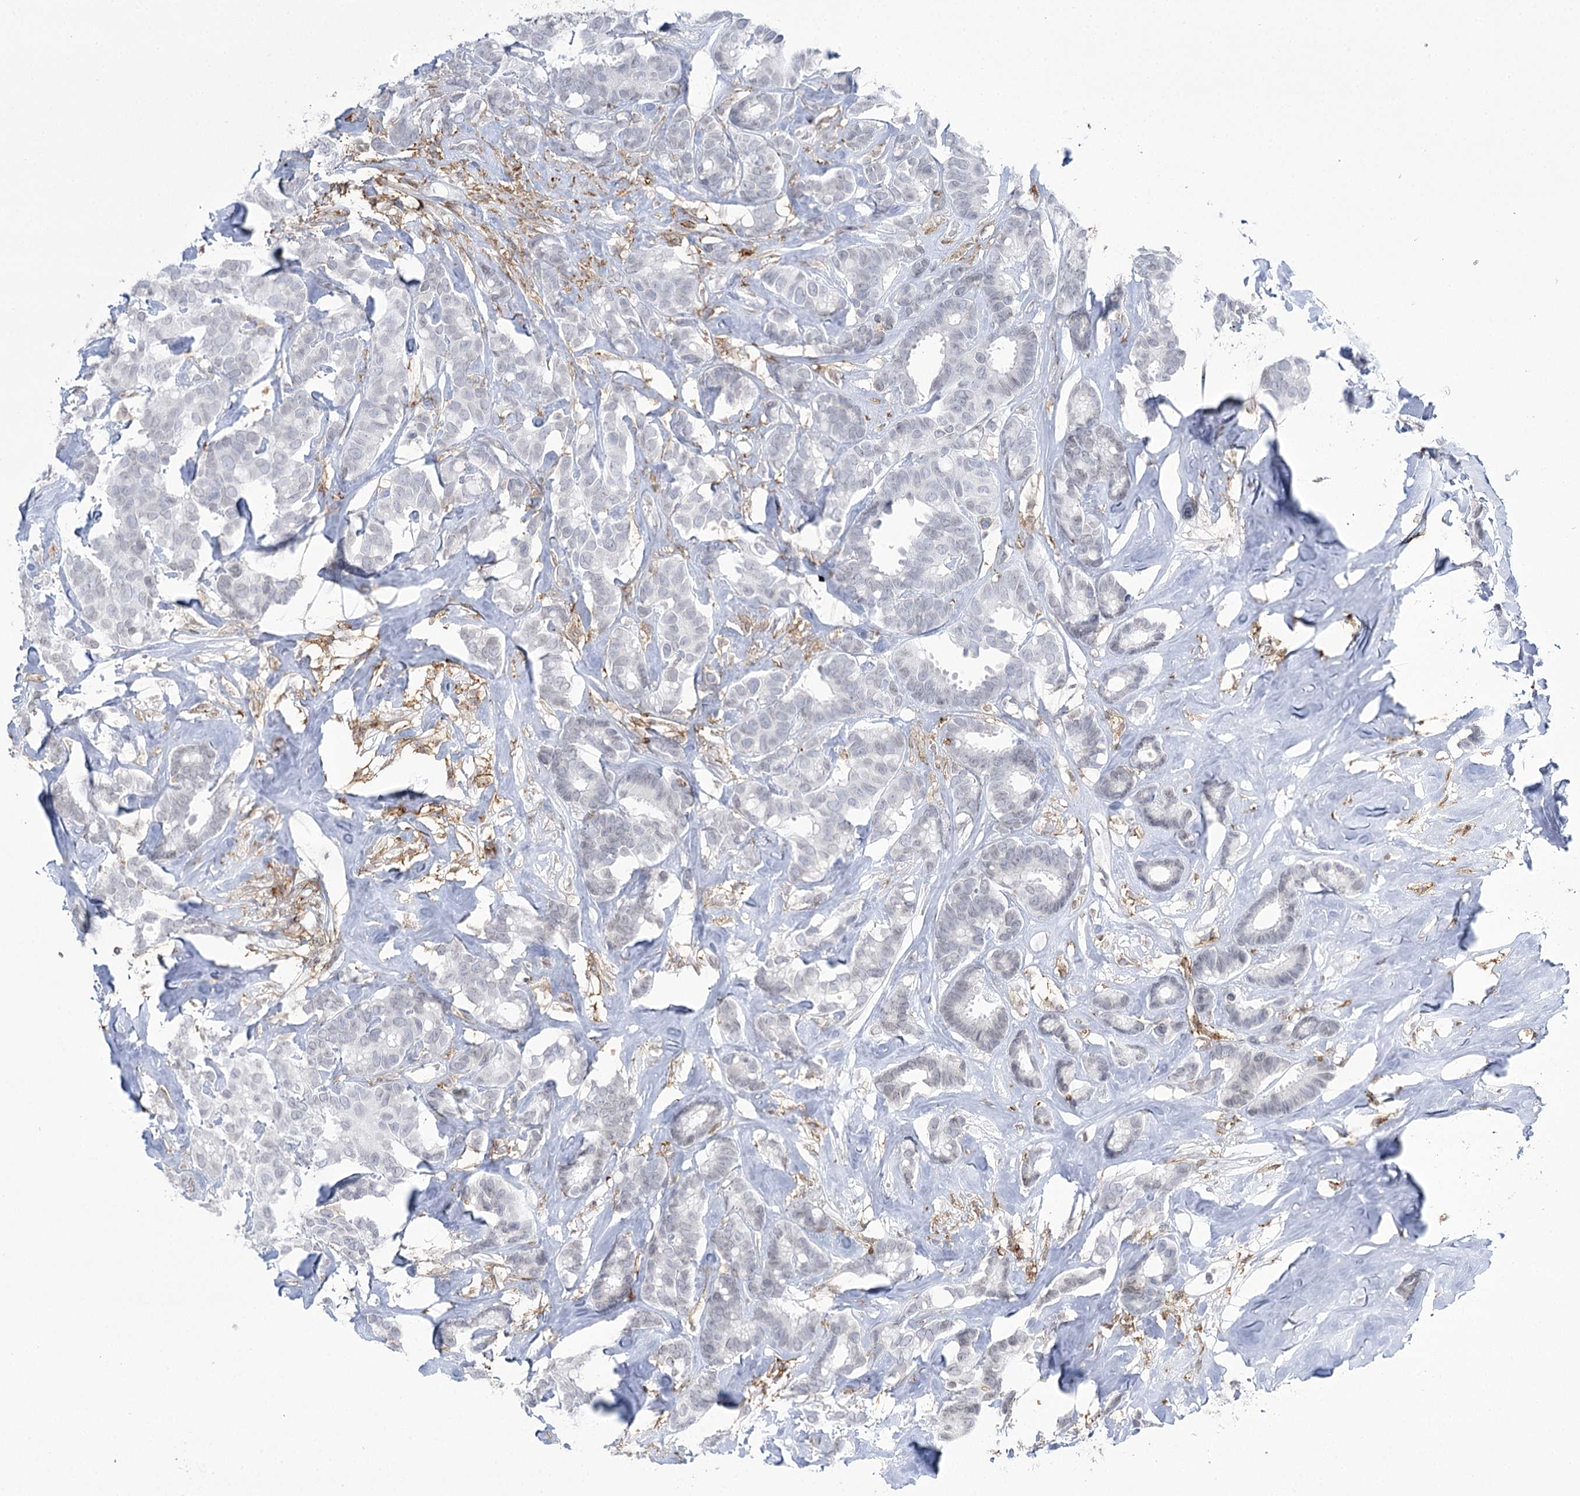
{"staining": {"intensity": "negative", "quantity": "none", "location": "none"}, "tissue": "breast cancer", "cell_type": "Tumor cells", "image_type": "cancer", "snomed": [{"axis": "morphology", "description": "Duct carcinoma"}, {"axis": "topography", "description": "Breast"}], "caption": "This photomicrograph is of breast cancer stained with immunohistochemistry to label a protein in brown with the nuclei are counter-stained blue. There is no positivity in tumor cells.", "gene": "C11orf1", "patient": {"sex": "female", "age": 87}}